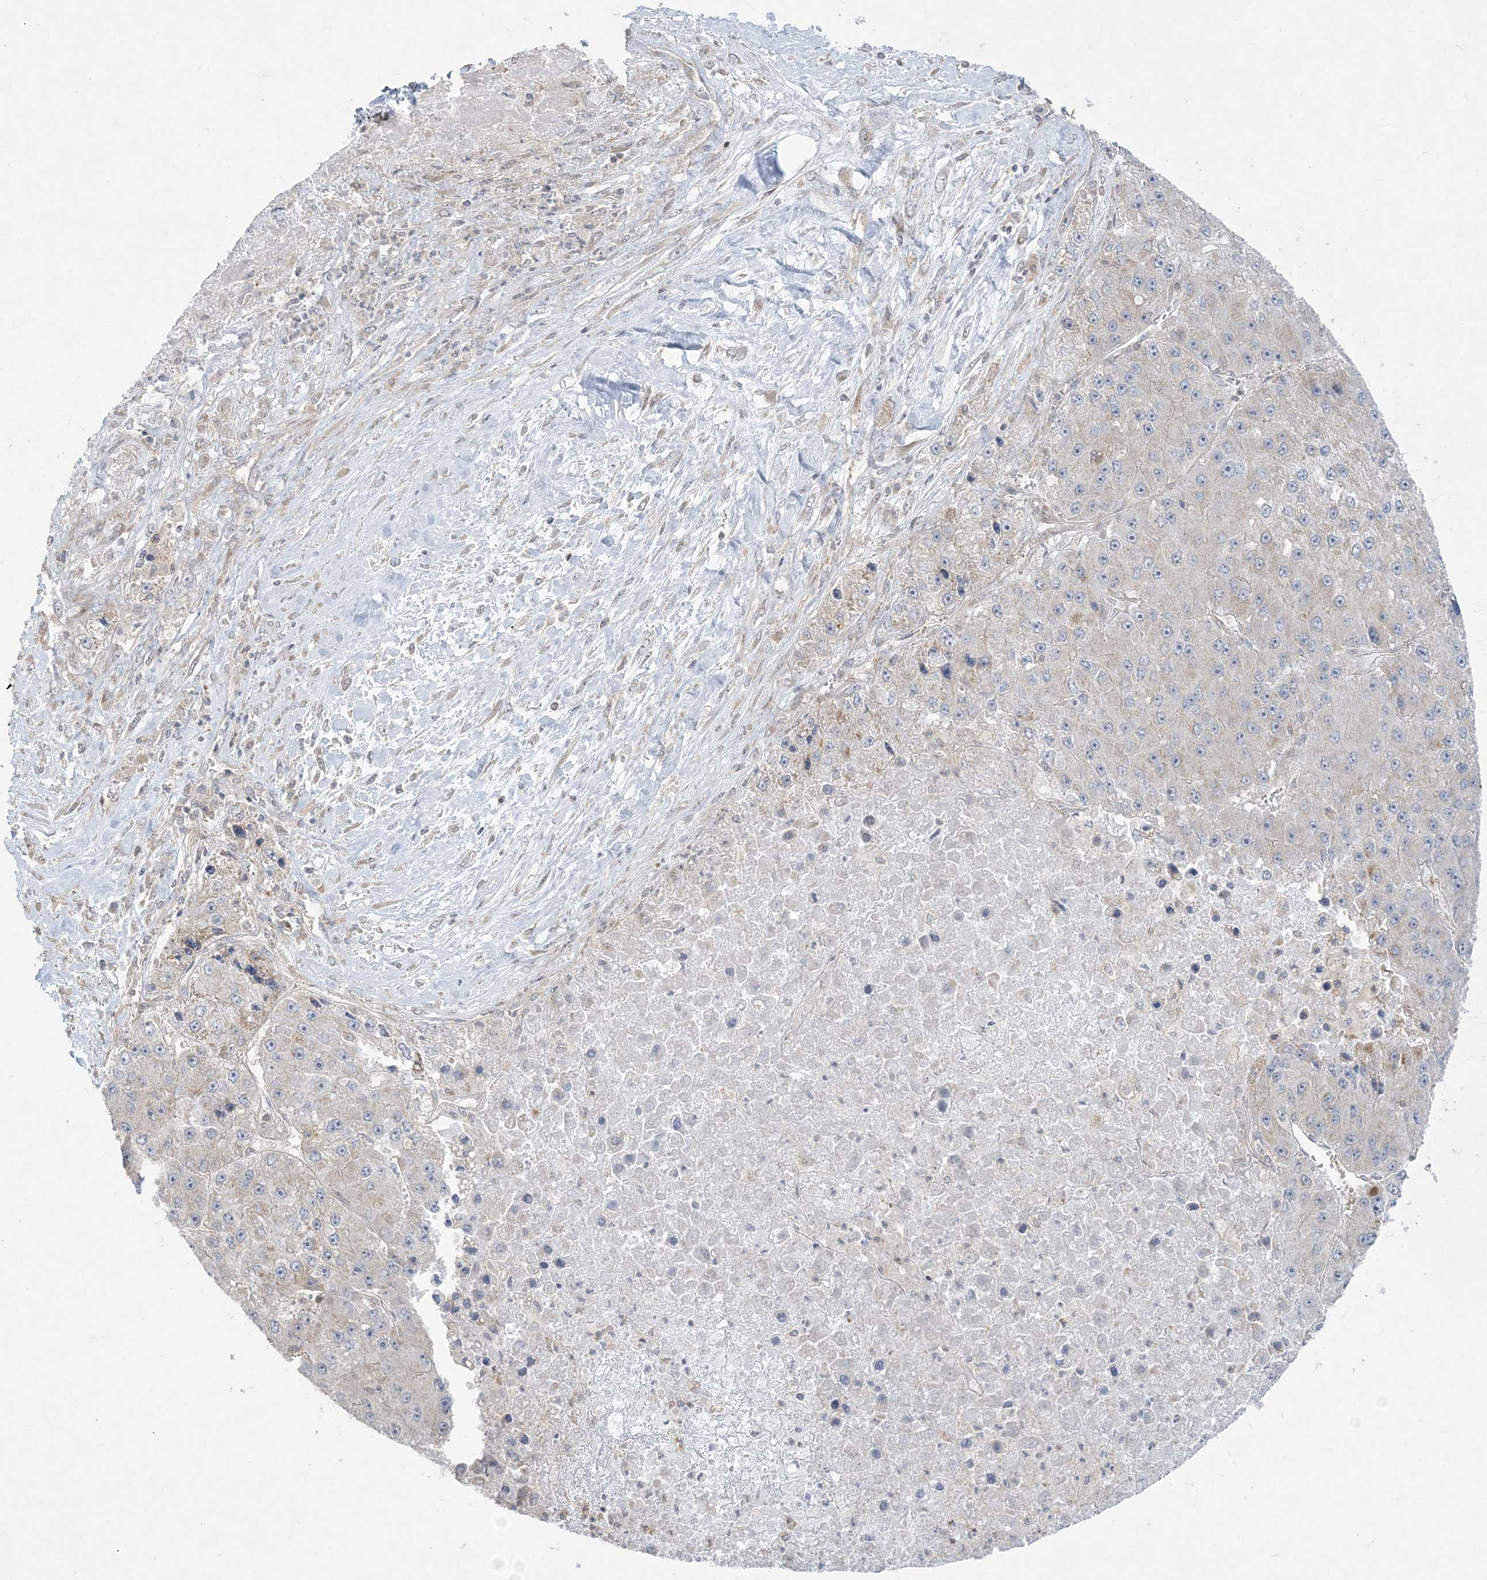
{"staining": {"intensity": "negative", "quantity": "none", "location": "none"}, "tissue": "liver cancer", "cell_type": "Tumor cells", "image_type": "cancer", "snomed": [{"axis": "morphology", "description": "Carcinoma, Hepatocellular, NOS"}, {"axis": "topography", "description": "Liver"}], "caption": "Hepatocellular carcinoma (liver) was stained to show a protein in brown. There is no significant positivity in tumor cells.", "gene": "ZC3H6", "patient": {"sex": "female", "age": 73}}